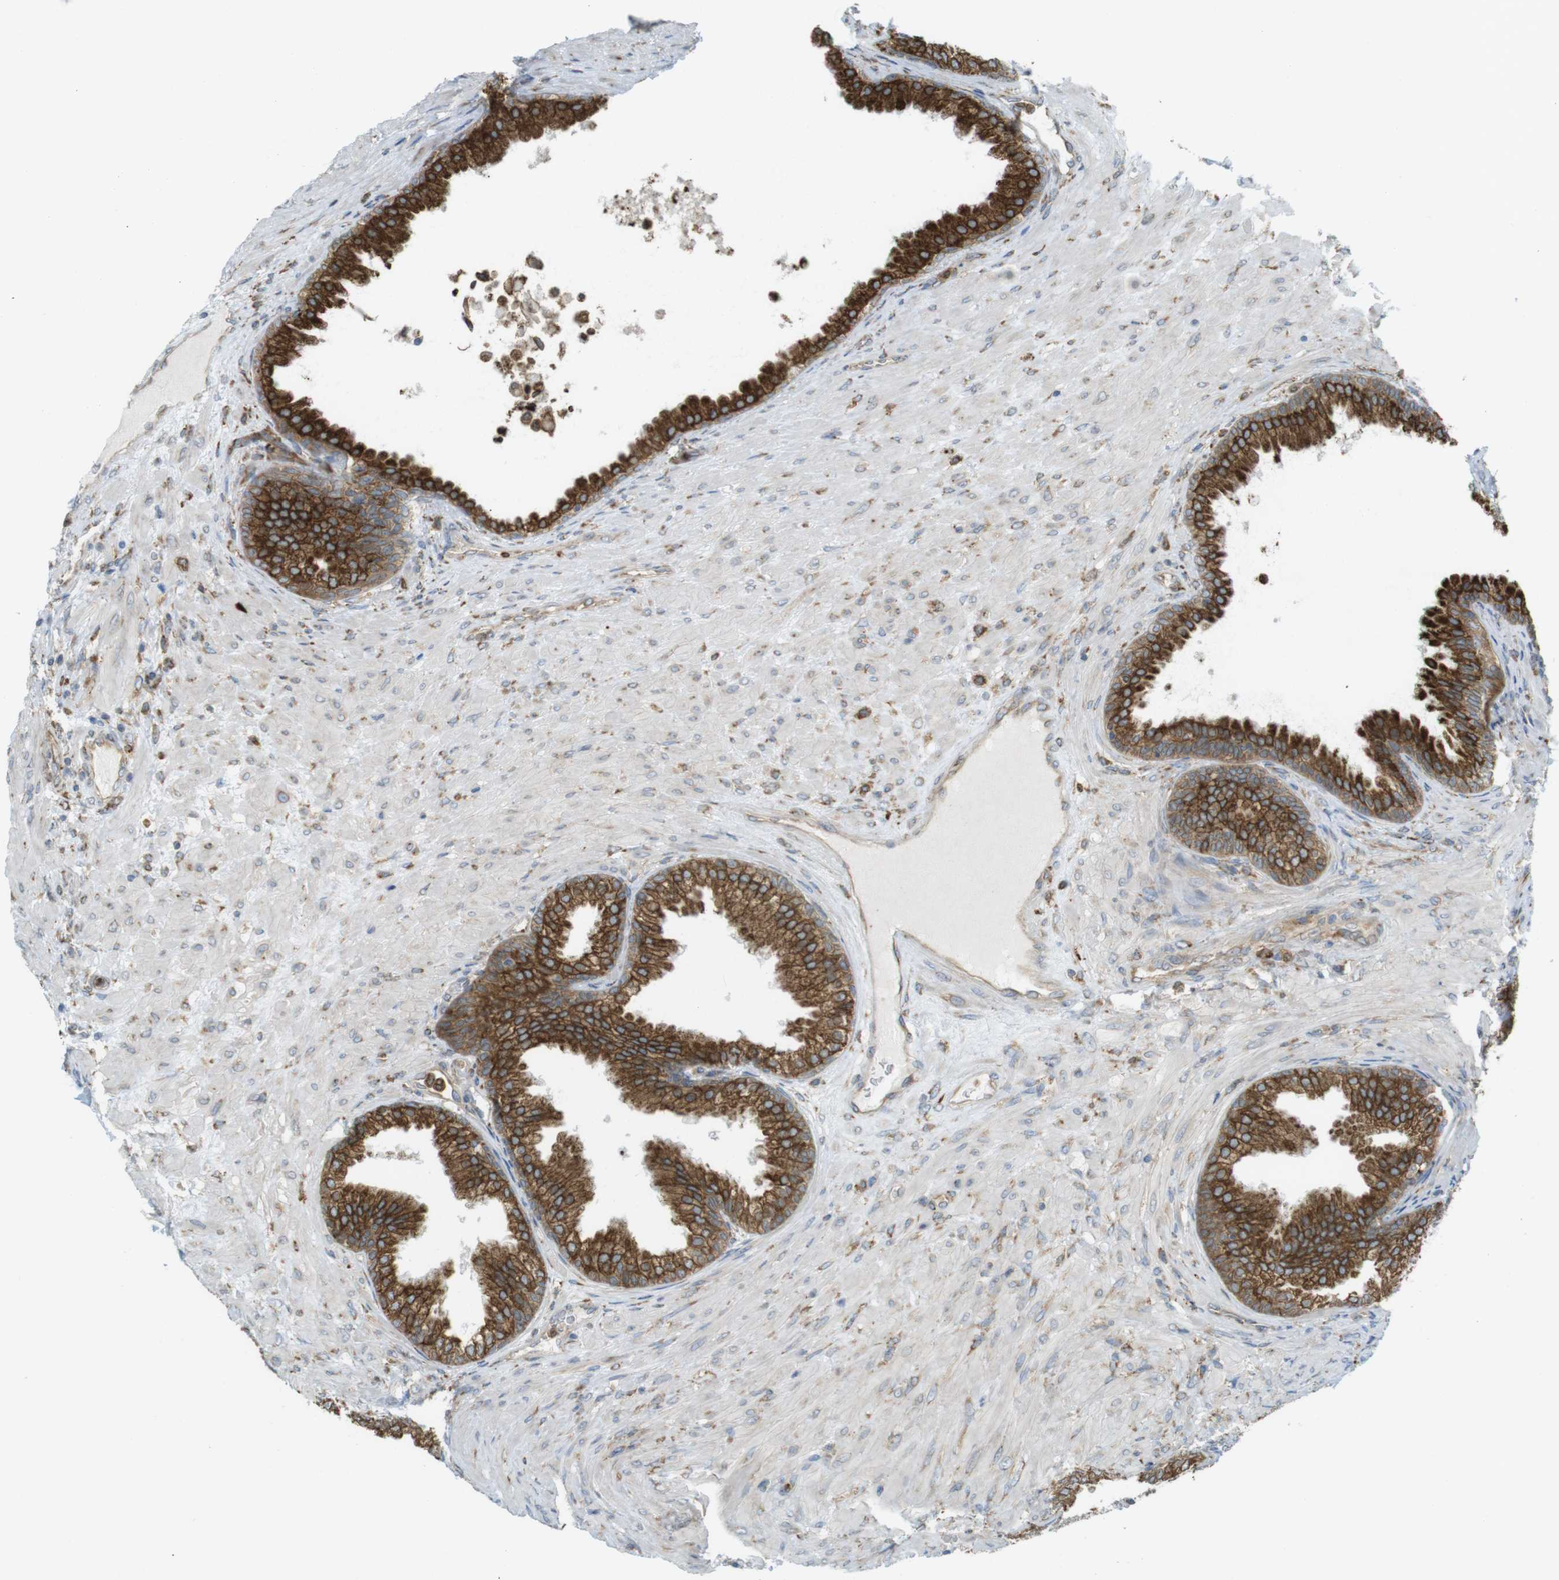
{"staining": {"intensity": "strong", "quantity": ">75%", "location": "cytoplasmic/membranous"}, "tissue": "prostate", "cell_type": "Glandular cells", "image_type": "normal", "snomed": [{"axis": "morphology", "description": "Normal tissue, NOS"}, {"axis": "topography", "description": "Prostate"}], "caption": "Immunohistochemical staining of normal prostate shows strong cytoplasmic/membranous protein staining in approximately >75% of glandular cells.", "gene": "MBOAT2", "patient": {"sex": "male", "age": 76}}